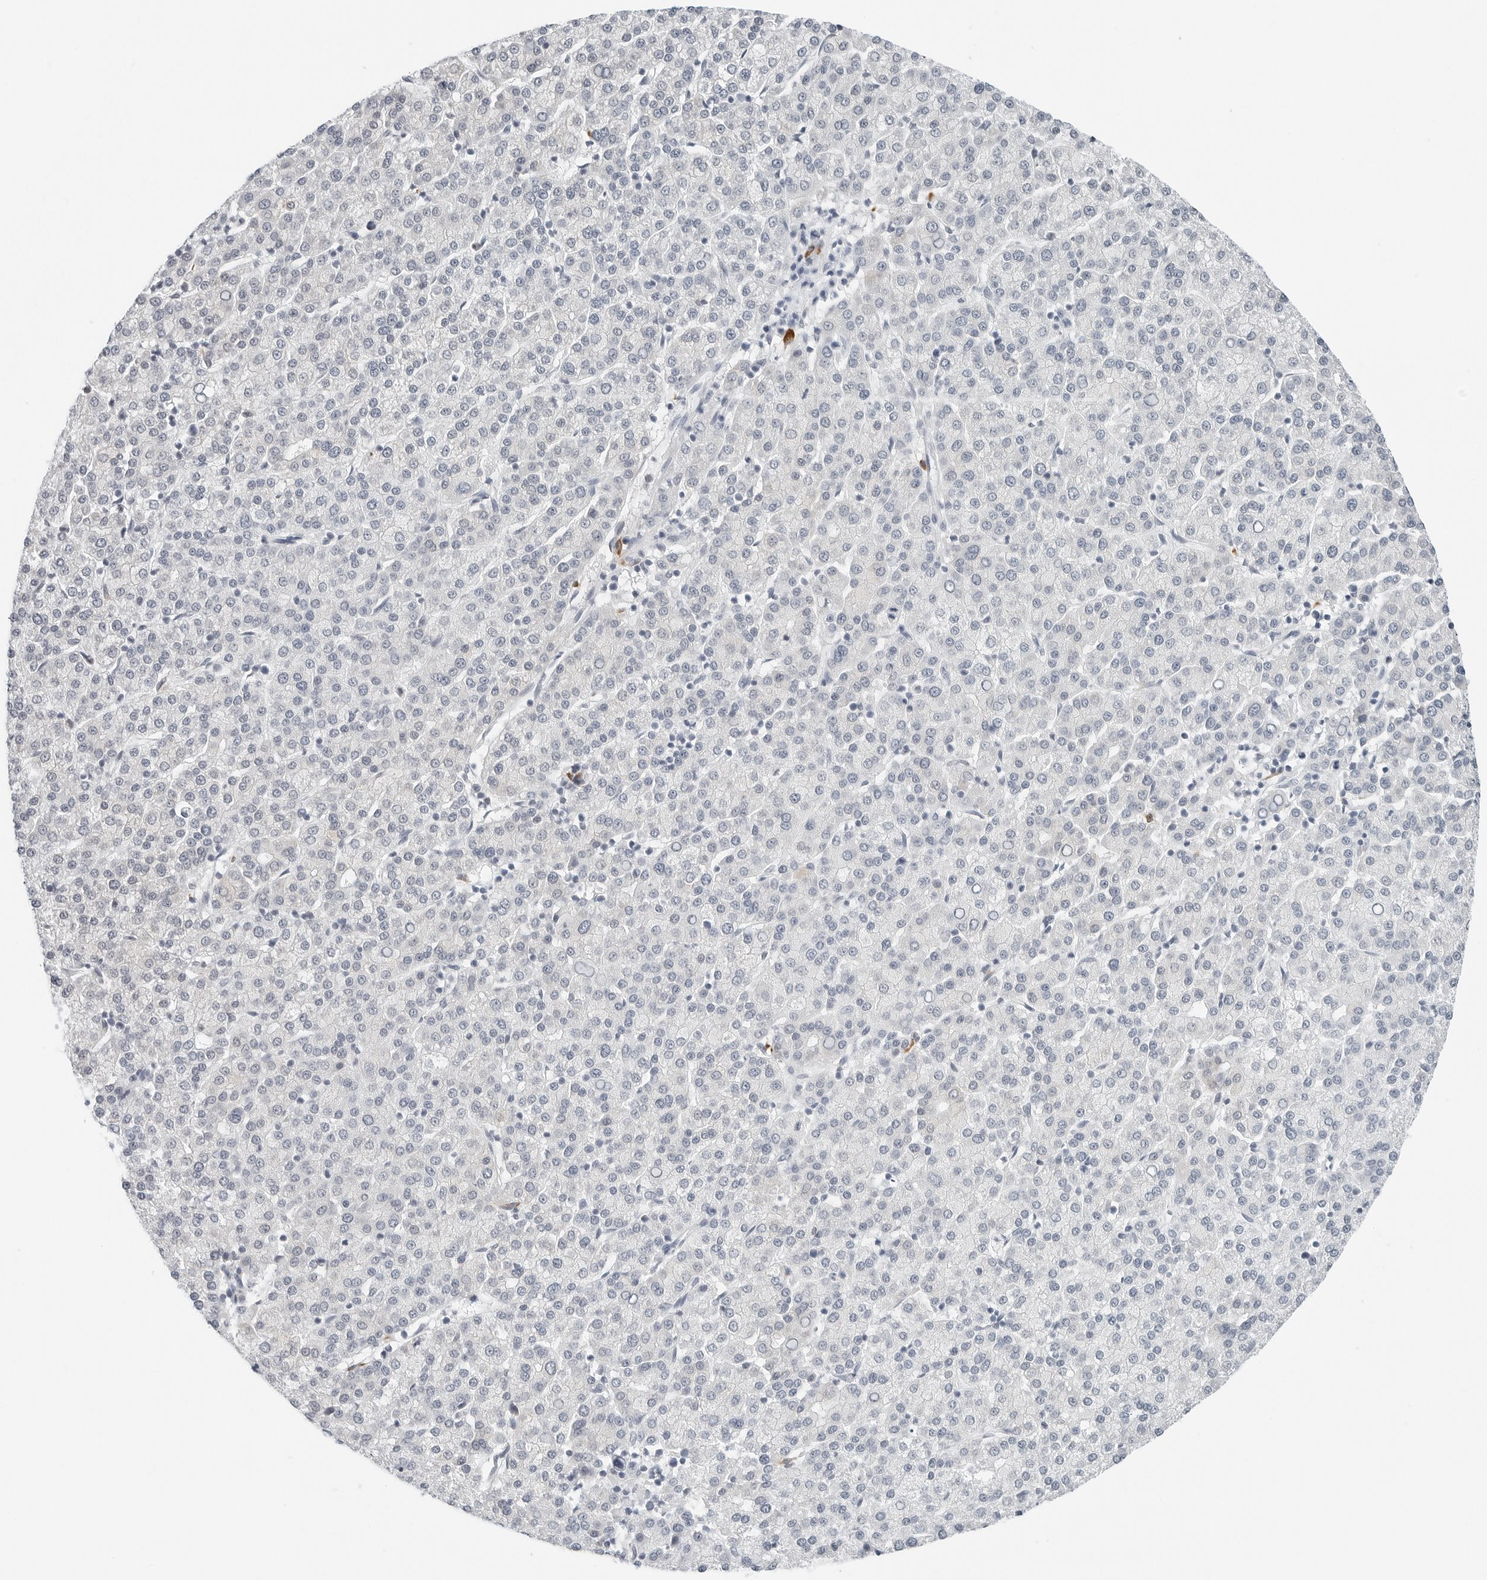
{"staining": {"intensity": "negative", "quantity": "none", "location": "none"}, "tissue": "liver cancer", "cell_type": "Tumor cells", "image_type": "cancer", "snomed": [{"axis": "morphology", "description": "Carcinoma, Hepatocellular, NOS"}, {"axis": "topography", "description": "Liver"}], "caption": "Human liver cancer (hepatocellular carcinoma) stained for a protein using immunohistochemistry demonstrates no expression in tumor cells.", "gene": "P4HA2", "patient": {"sex": "female", "age": 58}}